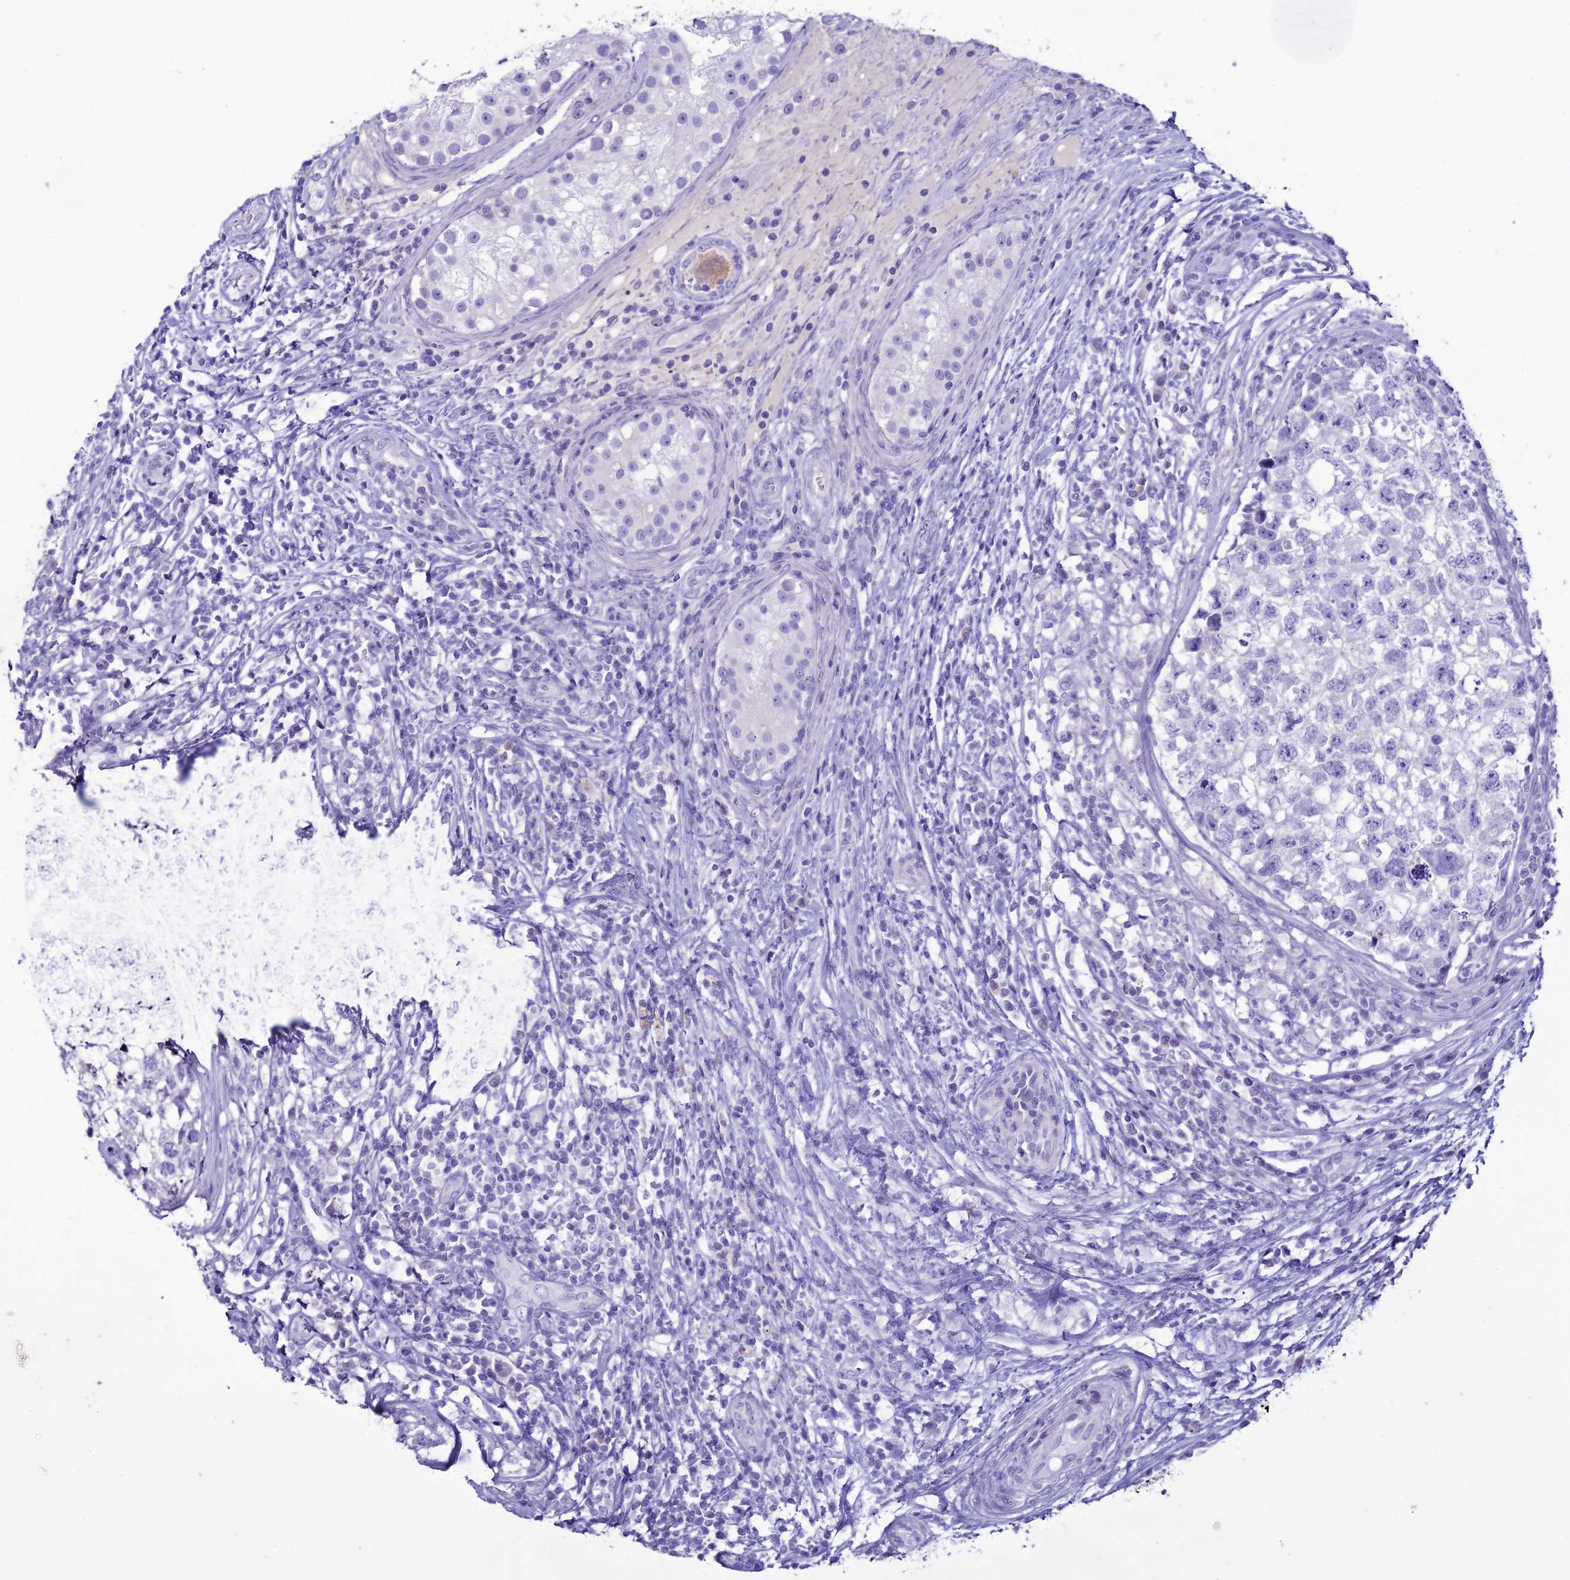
{"staining": {"intensity": "negative", "quantity": "none", "location": "none"}, "tissue": "testis cancer", "cell_type": "Tumor cells", "image_type": "cancer", "snomed": [{"axis": "morphology", "description": "Seminoma, NOS"}, {"axis": "morphology", "description": "Carcinoma, Embryonal, NOS"}, {"axis": "topography", "description": "Testis"}], "caption": "Immunohistochemistry (IHC) histopathology image of human testis cancer (embryonal carcinoma) stained for a protein (brown), which displays no positivity in tumor cells. Brightfield microscopy of immunohistochemistry (IHC) stained with DAB (3,3'-diaminobenzidine) (brown) and hematoxylin (blue), captured at high magnification.", "gene": "CLEC2L", "patient": {"sex": "male", "age": 29}}